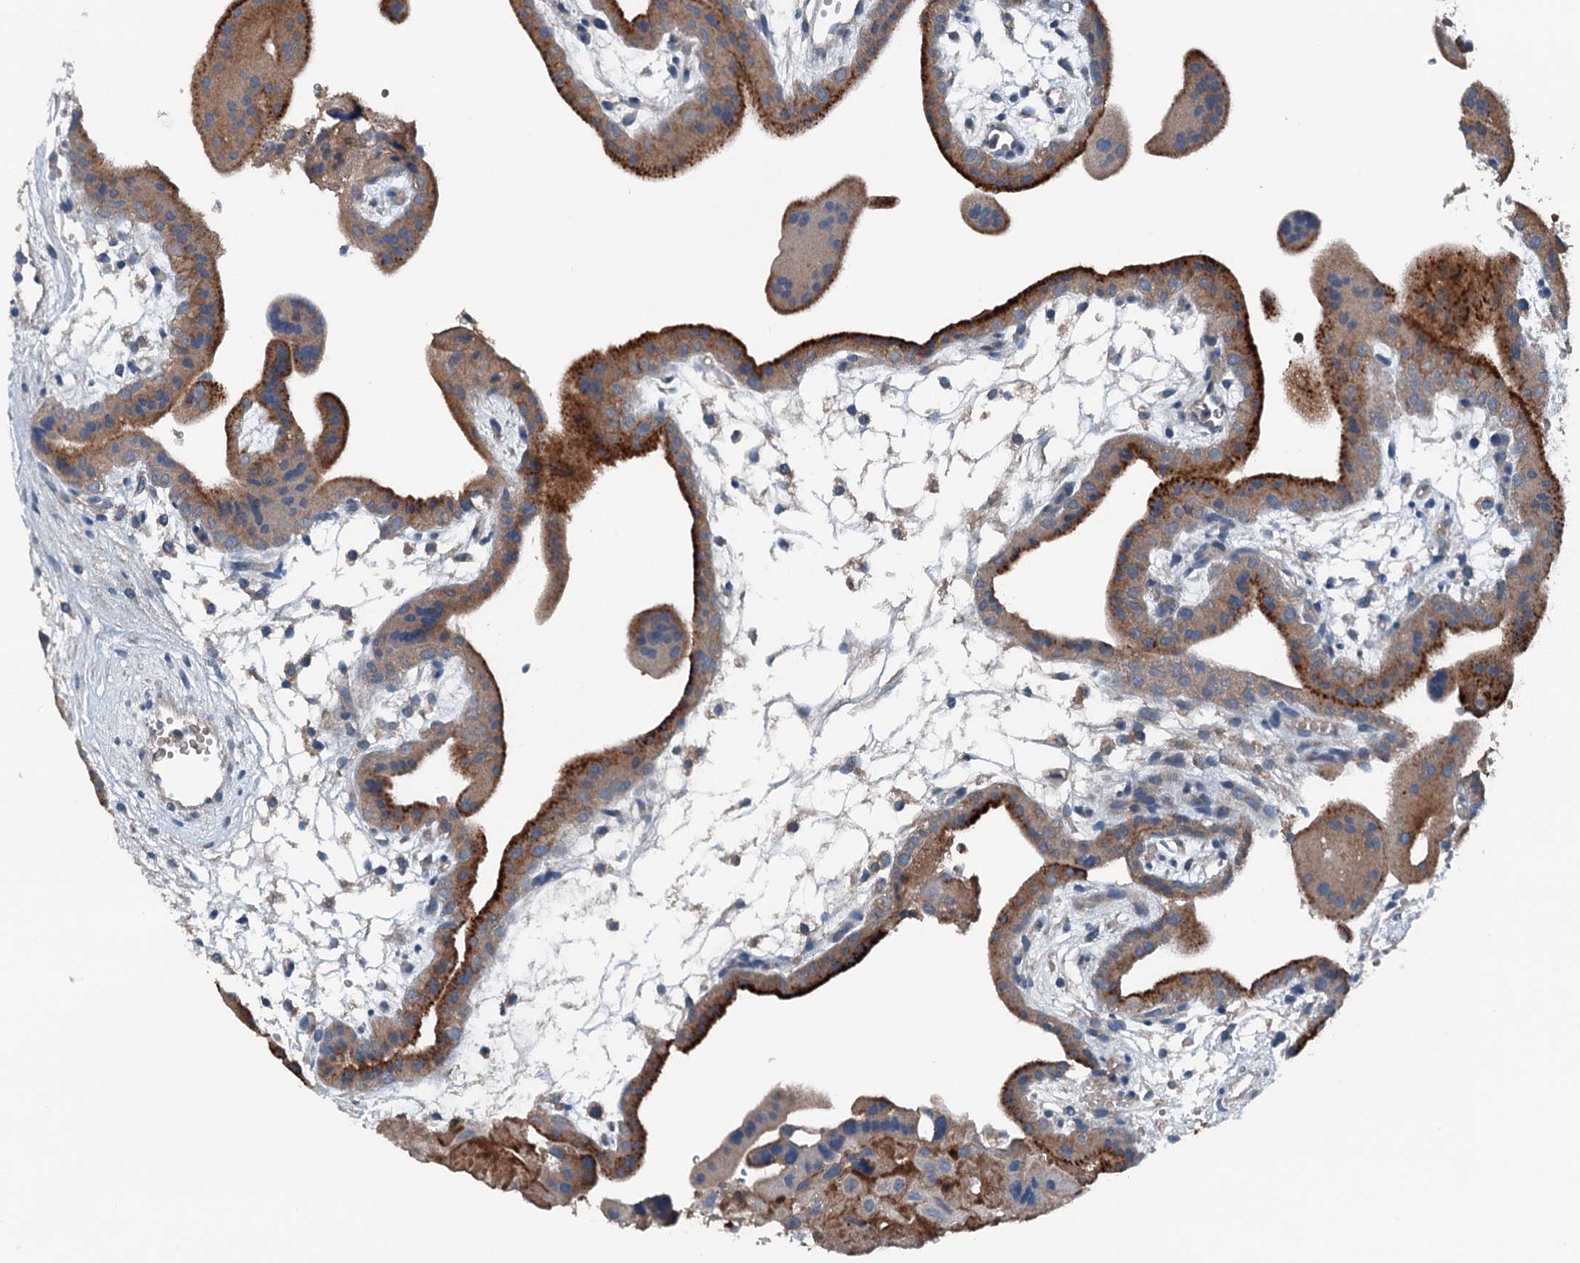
{"staining": {"intensity": "negative", "quantity": "none", "location": "none"}, "tissue": "placenta", "cell_type": "Decidual cells", "image_type": "normal", "snomed": [{"axis": "morphology", "description": "Normal tissue, NOS"}, {"axis": "topography", "description": "Placenta"}], "caption": "High power microscopy image of an IHC image of normal placenta, revealing no significant staining in decidual cells. (DAB (3,3'-diaminobenzidine) immunohistochemistry with hematoxylin counter stain).", "gene": "PDSS1", "patient": {"sex": "female", "age": 18}}